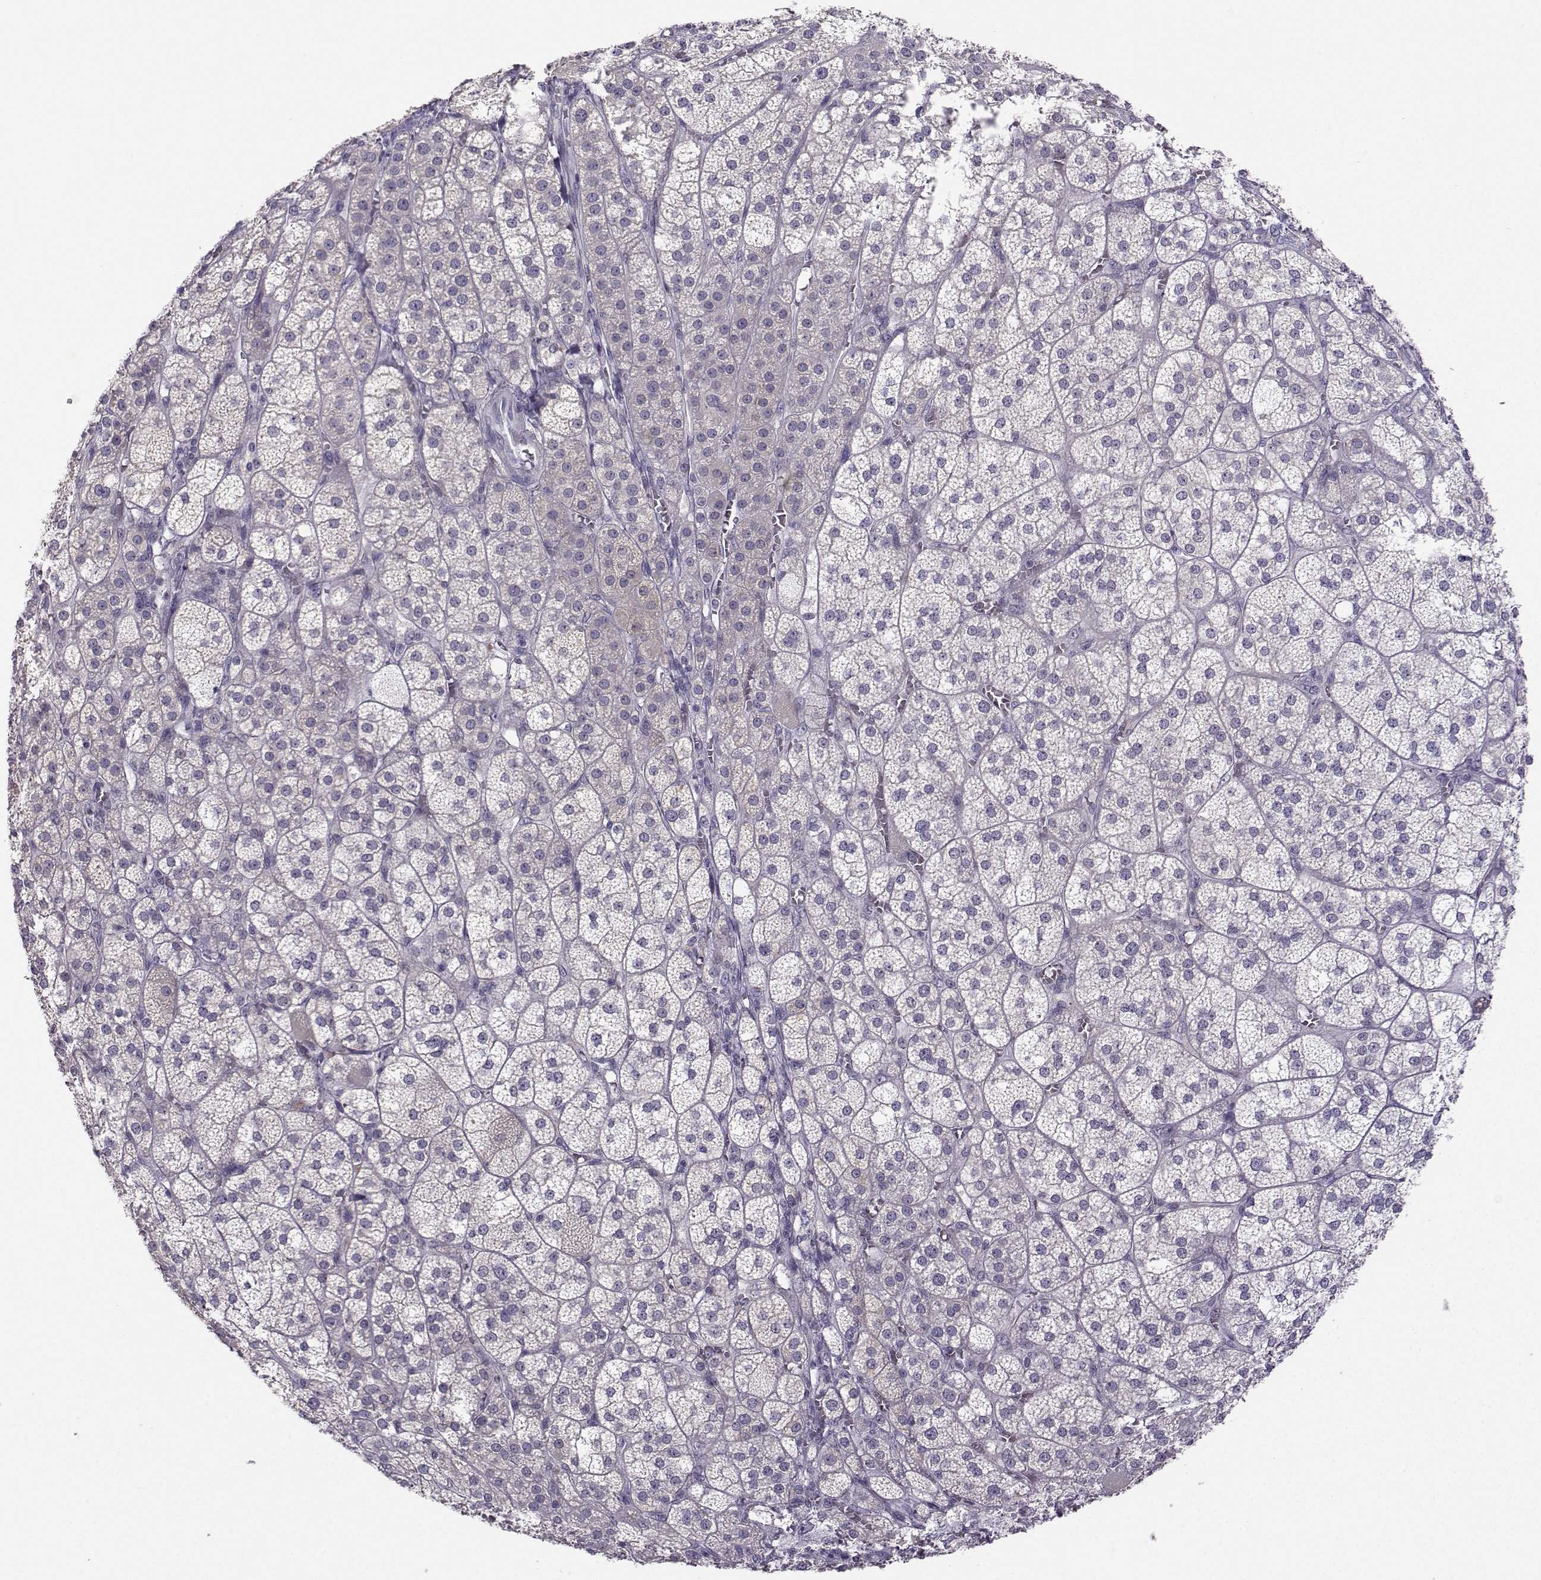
{"staining": {"intensity": "weak", "quantity": "<25%", "location": "cytoplasmic/membranous"}, "tissue": "adrenal gland", "cell_type": "Glandular cells", "image_type": "normal", "snomed": [{"axis": "morphology", "description": "Normal tissue, NOS"}, {"axis": "topography", "description": "Adrenal gland"}], "caption": "Glandular cells are negative for protein expression in unremarkable human adrenal gland. (IHC, brightfield microscopy, high magnification).", "gene": "FCAMR", "patient": {"sex": "female", "age": 60}}